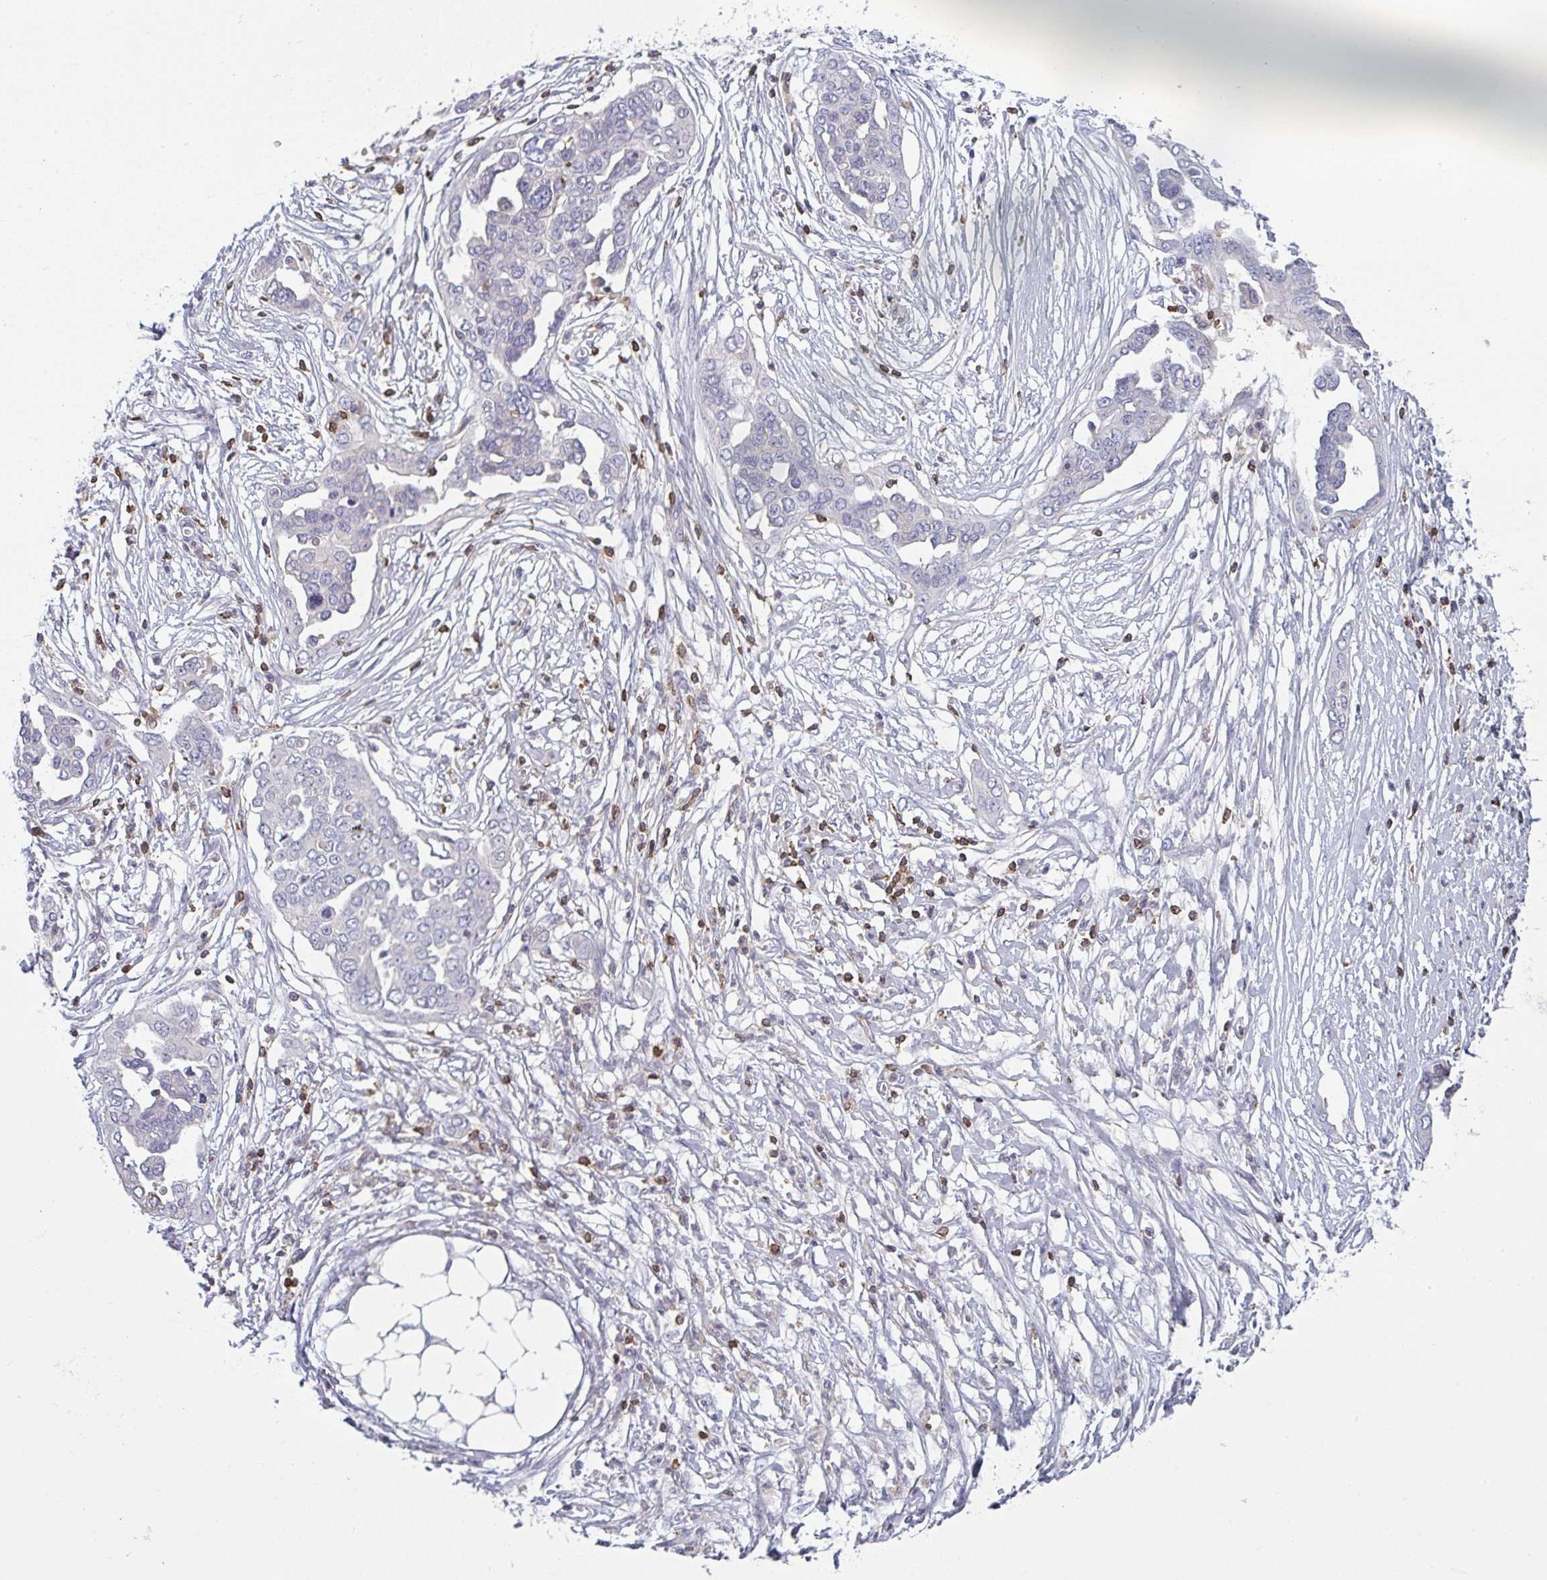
{"staining": {"intensity": "negative", "quantity": "none", "location": "none"}, "tissue": "ovarian cancer", "cell_type": "Tumor cells", "image_type": "cancer", "snomed": [{"axis": "morphology", "description": "Cystadenocarcinoma, serous, NOS"}, {"axis": "topography", "description": "Ovary"}], "caption": "Photomicrograph shows no protein staining in tumor cells of ovarian cancer tissue.", "gene": "CD80", "patient": {"sex": "female", "age": 59}}